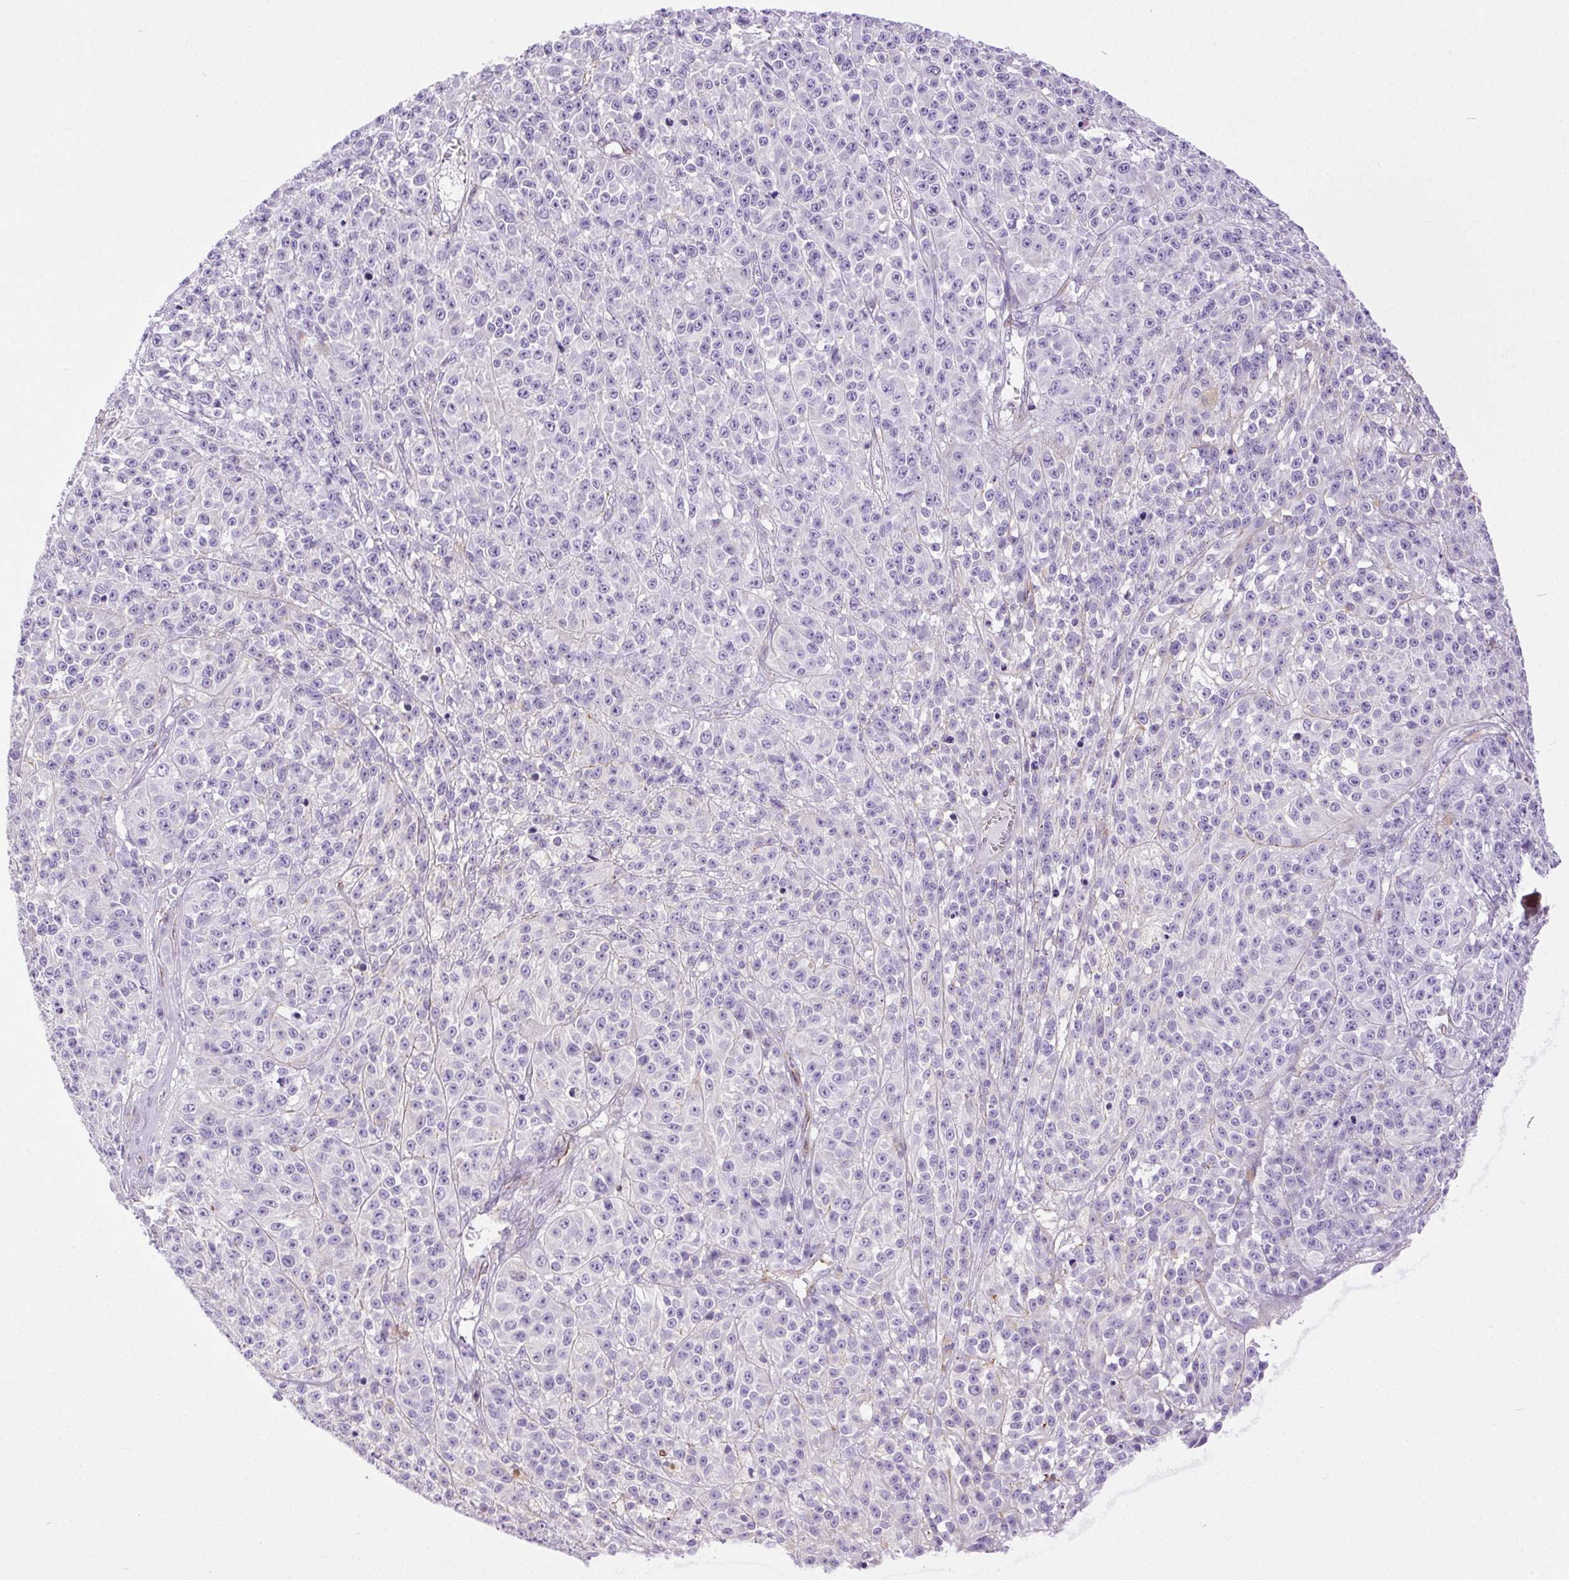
{"staining": {"intensity": "negative", "quantity": "none", "location": "none"}, "tissue": "melanoma", "cell_type": "Tumor cells", "image_type": "cancer", "snomed": [{"axis": "morphology", "description": "Malignant melanoma, NOS"}, {"axis": "topography", "description": "Skin"}], "caption": "The photomicrograph reveals no staining of tumor cells in malignant melanoma.", "gene": "SHCBP1L", "patient": {"sex": "female", "age": 58}}